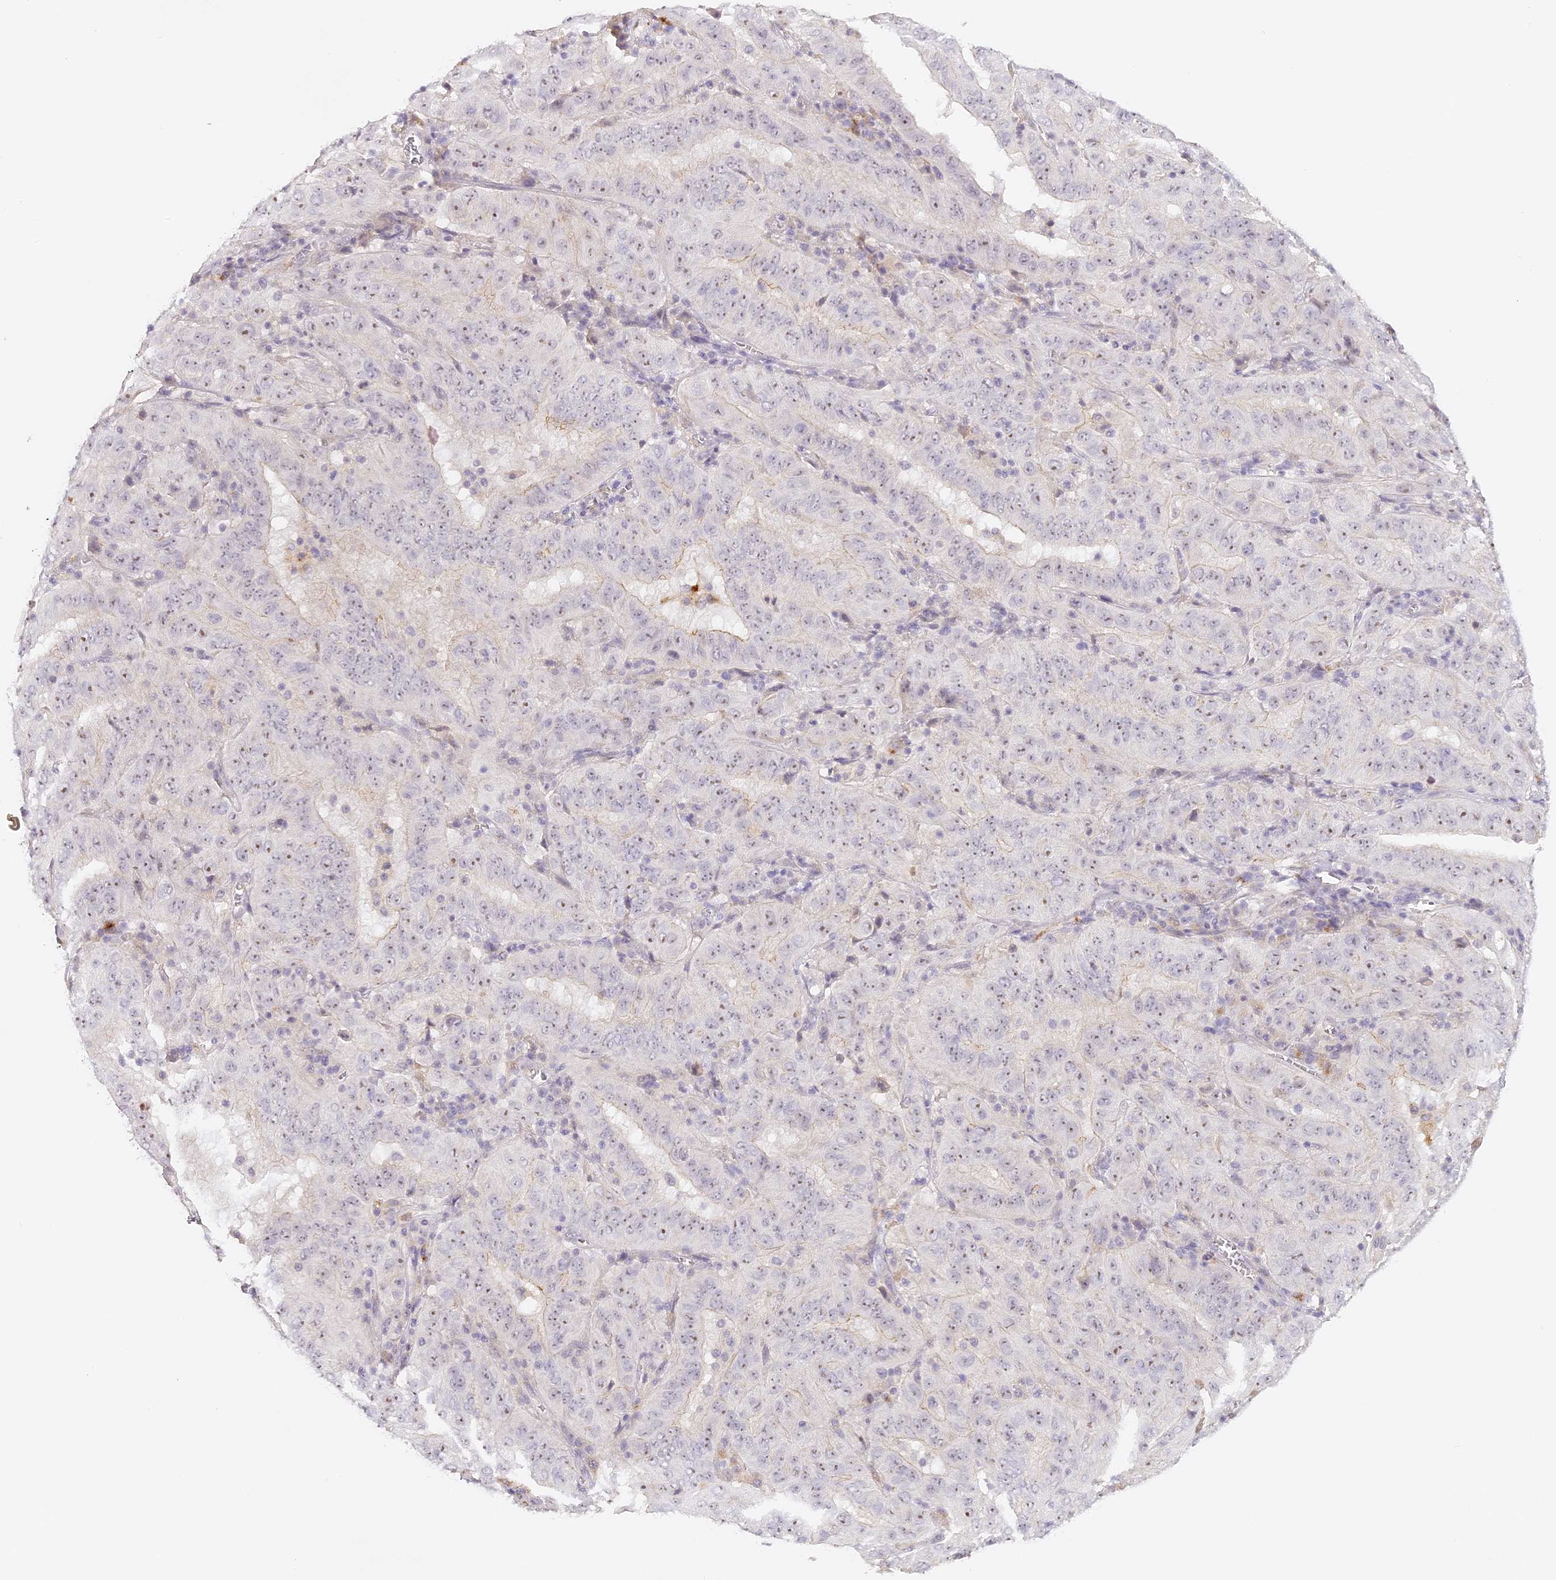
{"staining": {"intensity": "weak", "quantity": "<25%", "location": "nuclear"}, "tissue": "pancreatic cancer", "cell_type": "Tumor cells", "image_type": "cancer", "snomed": [{"axis": "morphology", "description": "Adenocarcinoma, NOS"}, {"axis": "topography", "description": "Pancreas"}], "caption": "DAB immunohistochemical staining of adenocarcinoma (pancreatic) displays no significant expression in tumor cells.", "gene": "ELL3", "patient": {"sex": "male", "age": 63}}